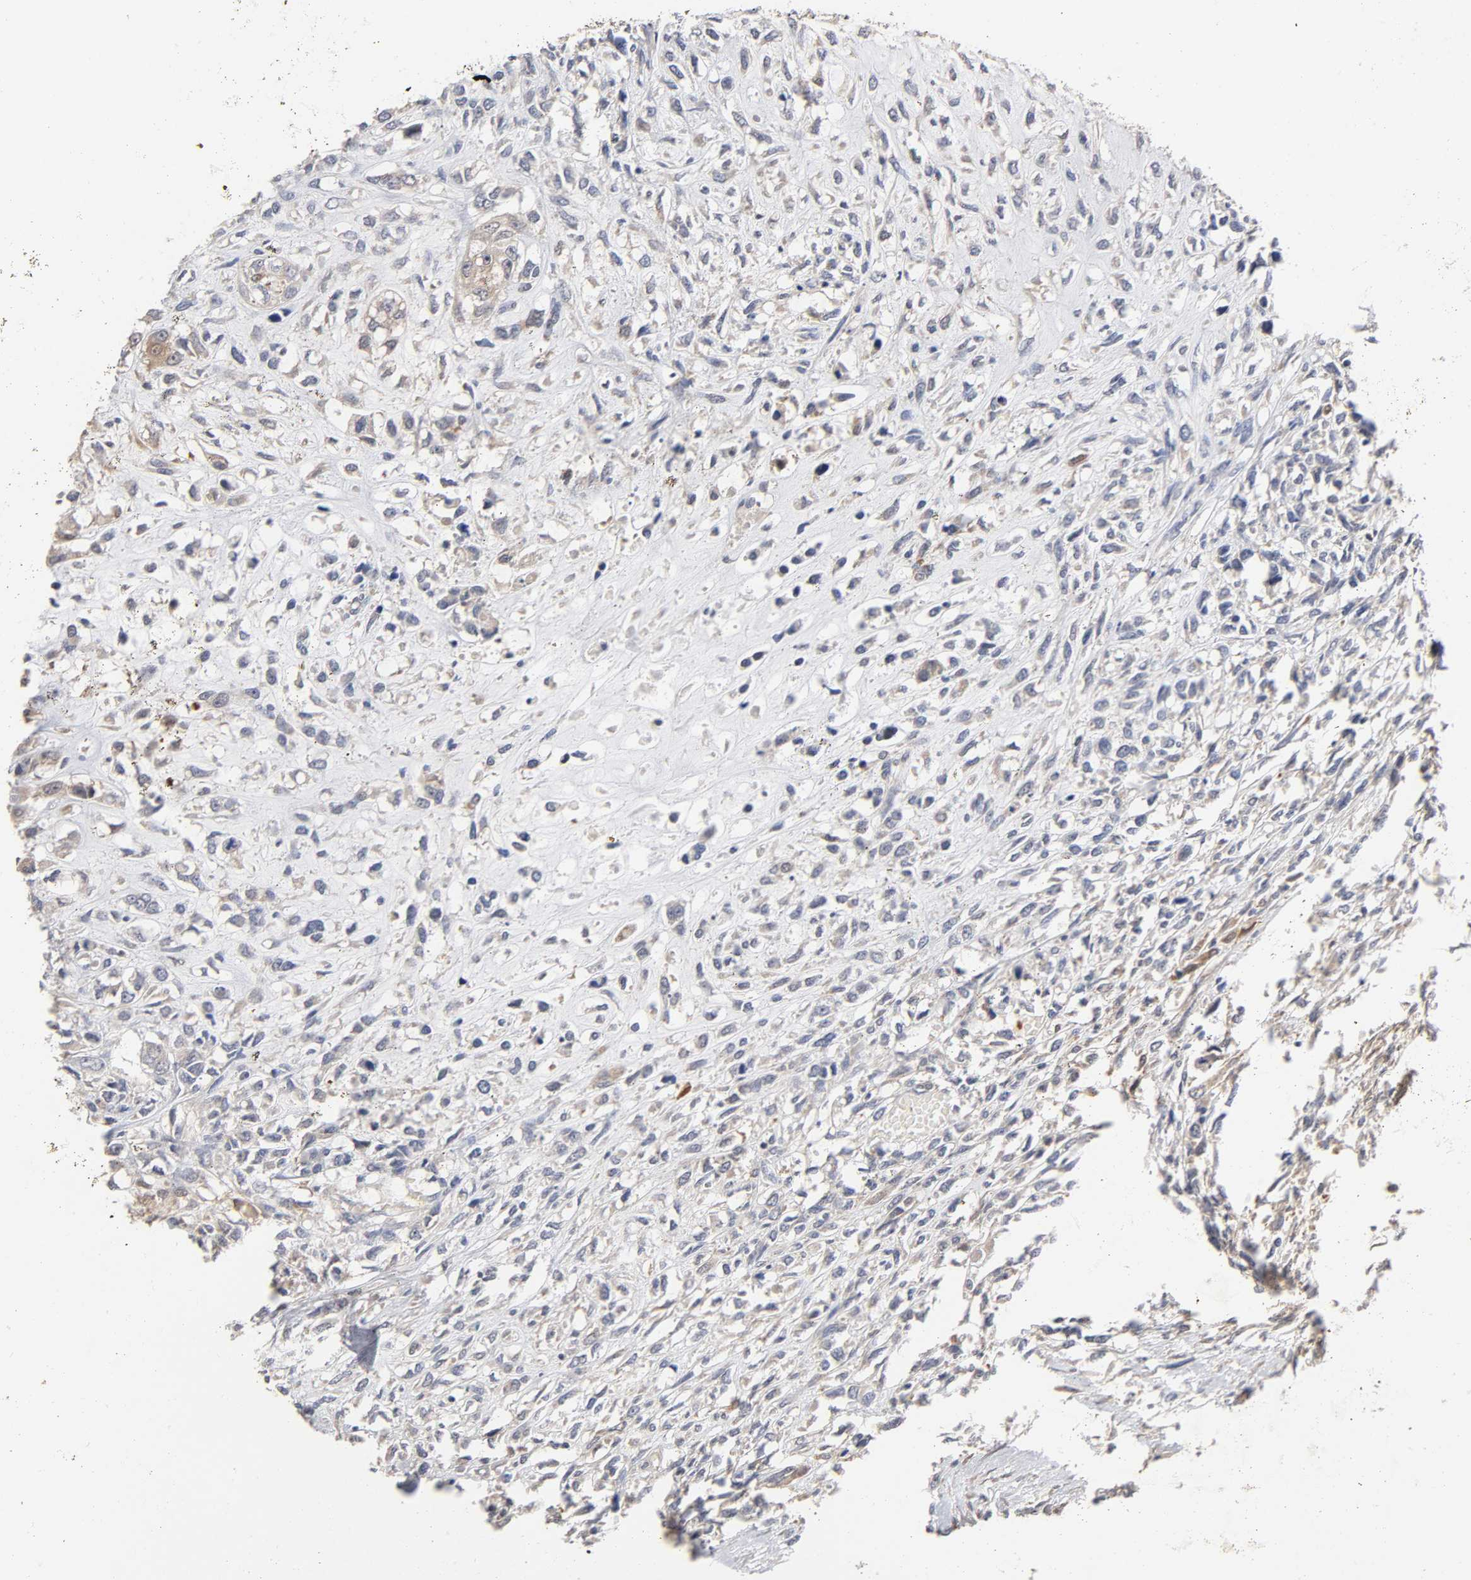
{"staining": {"intensity": "weak", "quantity": "<25%", "location": "cytoplasmic/membranous"}, "tissue": "head and neck cancer", "cell_type": "Tumor cells", "image_type": "cancer", "snomed": [{"axis": "morphology", "description": "Necrosis, NOS"}, {"axis": "morphology", "description": "Neoplasm, malignant, NOS"}, {"axis": "topography", "description": "Salivary gland"}, {"axis": "topography", "description": "Head-Neck"}], "caption": "An immunohistochemistry (IHC) micrograph of malignant neoplasm (head and neck) is shown. There is no staining in tumor cells of malignant neoplasm (head and neck).", "gene": "ISG15", "patient": {"sex": "male", "age": 43}}